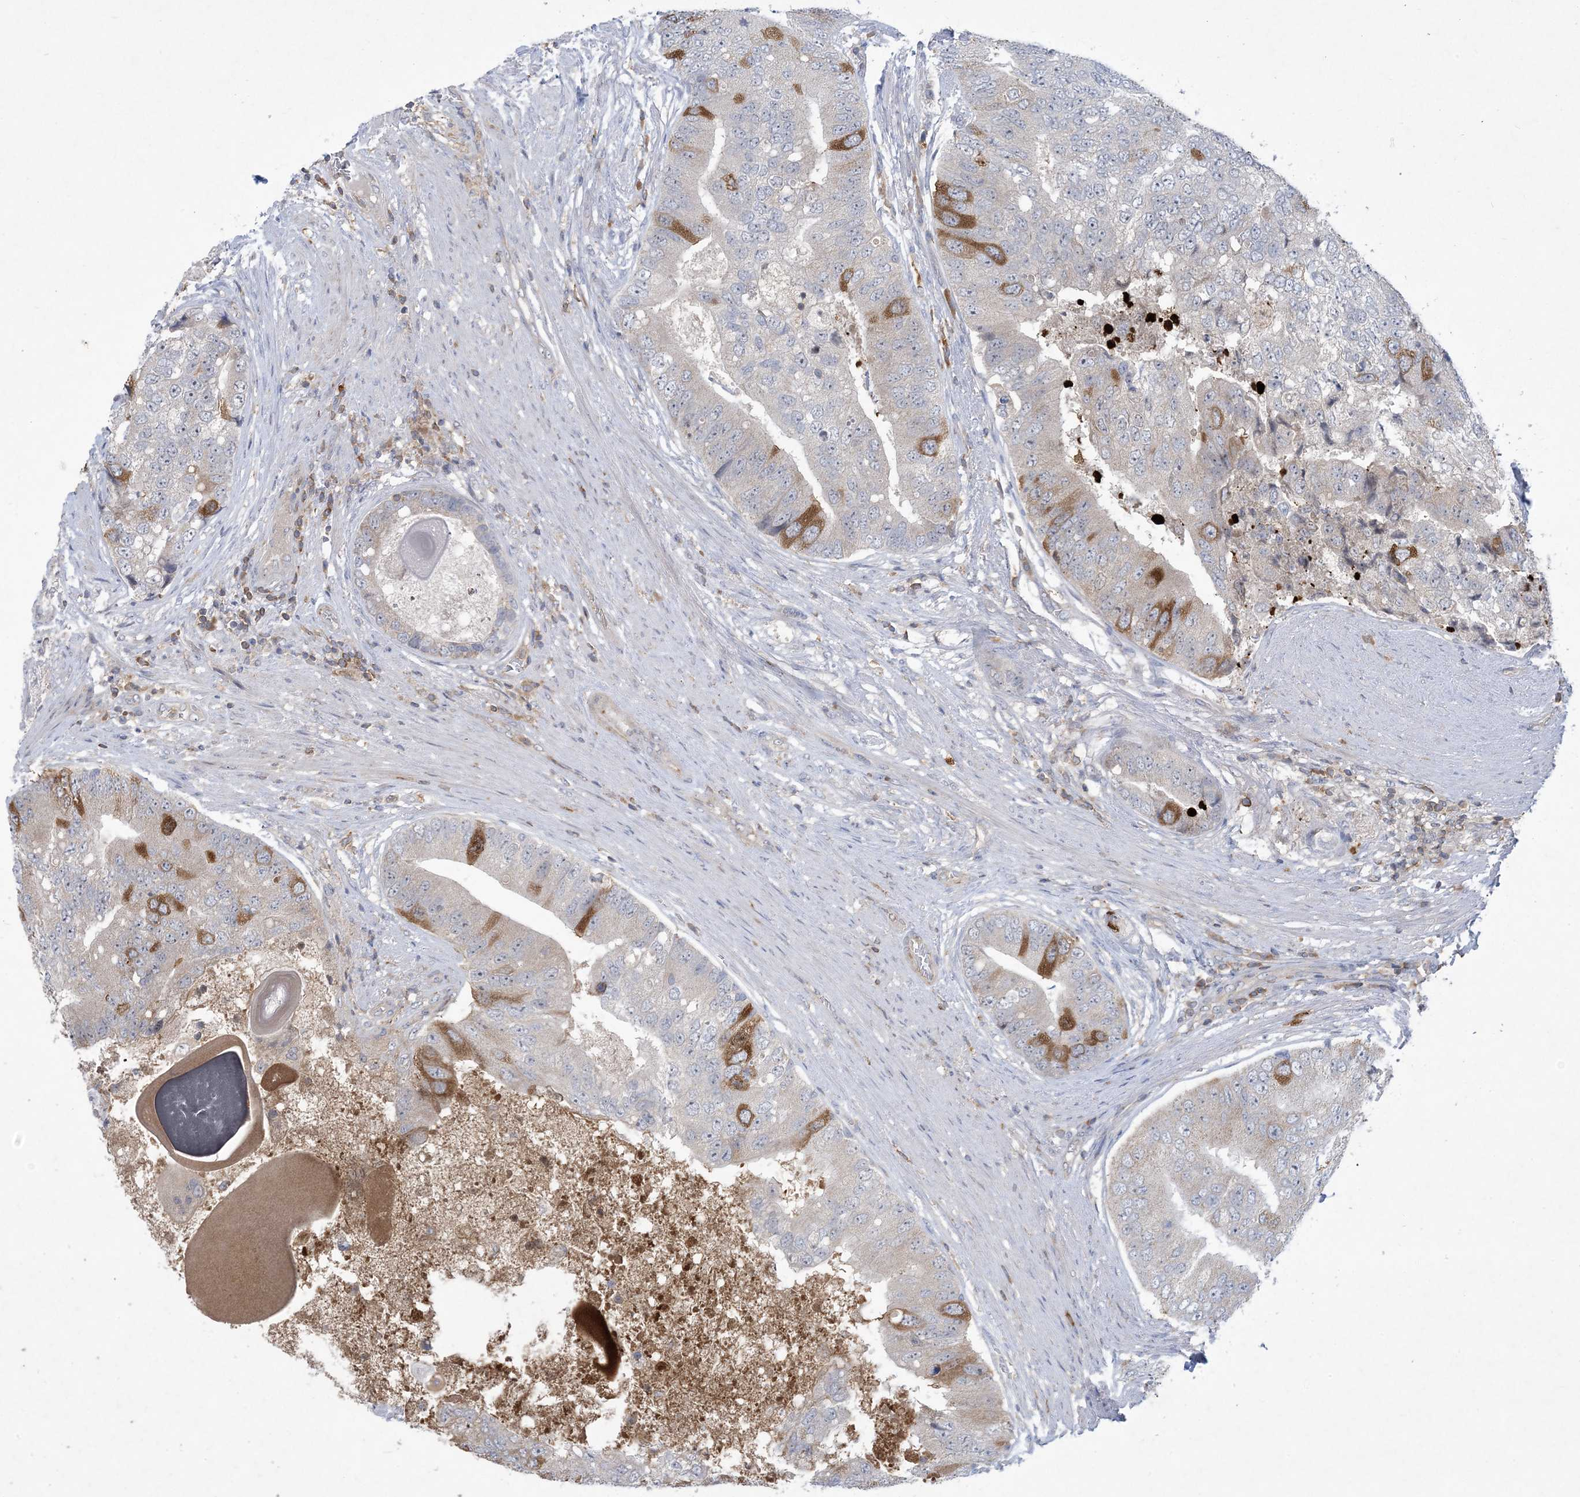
{"staining": {"intensity": "strong", "quantity": "<25%", "location": "cytoplasmic/membranous"}, "tissue": "prostate cancer", "cell_type": "Tumor cells", "image_type": "cancer", "snomed": [{"axis": "morphology", "description": "Adenocarcinoma, High grade"}, {"axis": "topography", "description": "Prostate"}], "caption": "A photomicrograph of prostate adenocarcinoma (high-grade) stained for a protein demonstrates strong cytoplasmic/membranous brown staining in tumor cells.", "gene": "AOC1", "patient": {"sex": "male", "age": 70}}